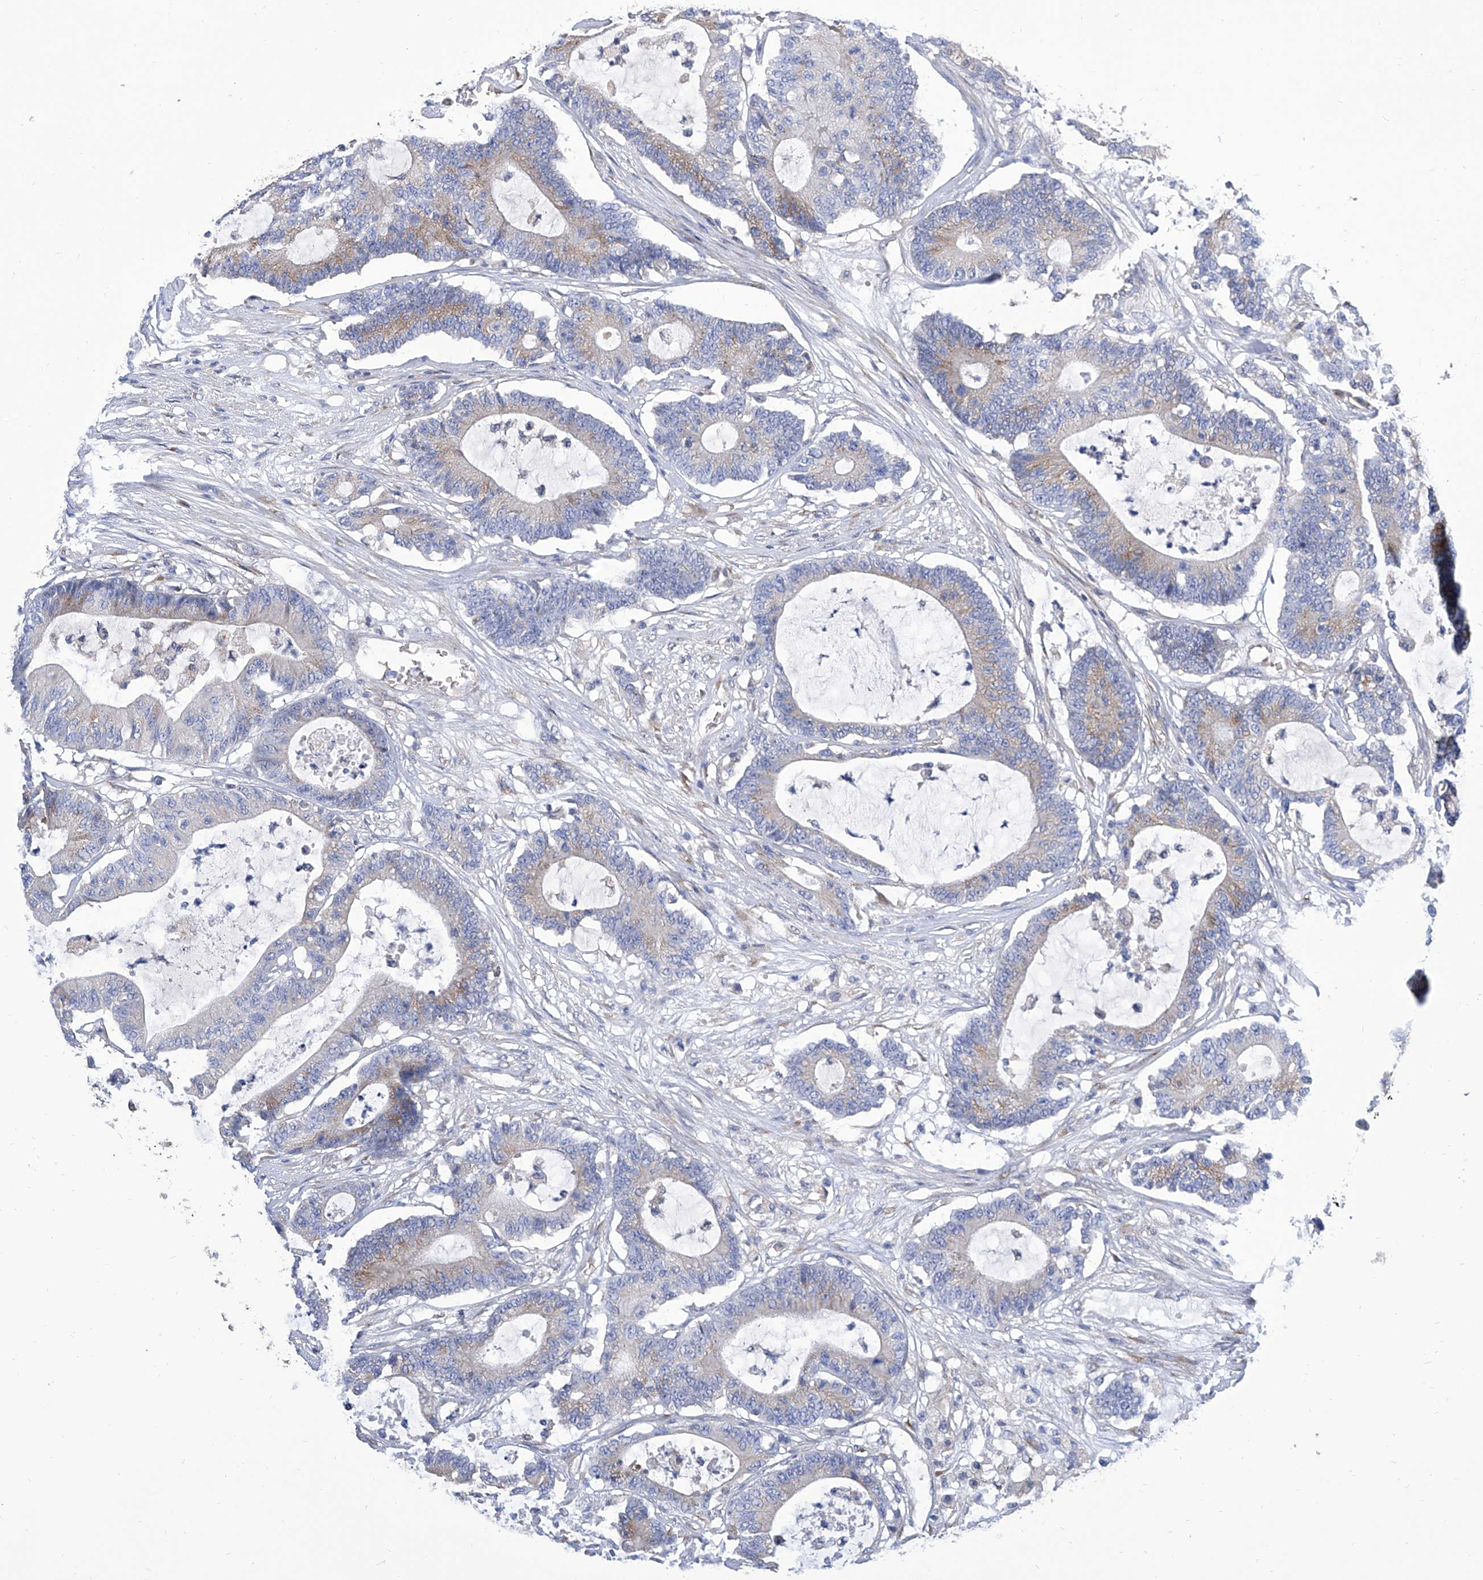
{"staining": {"intensity": "weak", "quantity": "<25%", "location": "cytoplasmic/membranous"}, "tissue": "colorectal cancer", "cell_type": "Tumor cells", "image_type": "cancer", "snomed": [{"axis": "morphology", "description": "Adenocarcinoma, NOS"}, {"axis": "topography", "description": "Colon"}], "caption": "The photomicrograph reveals no staining of tumor cells in adenocarcinoma (colorectal). (DAB IHC with hematoxylin counter stain).", "gene": "TJAP1", "patient": {"sex": "female", "age": 84}}